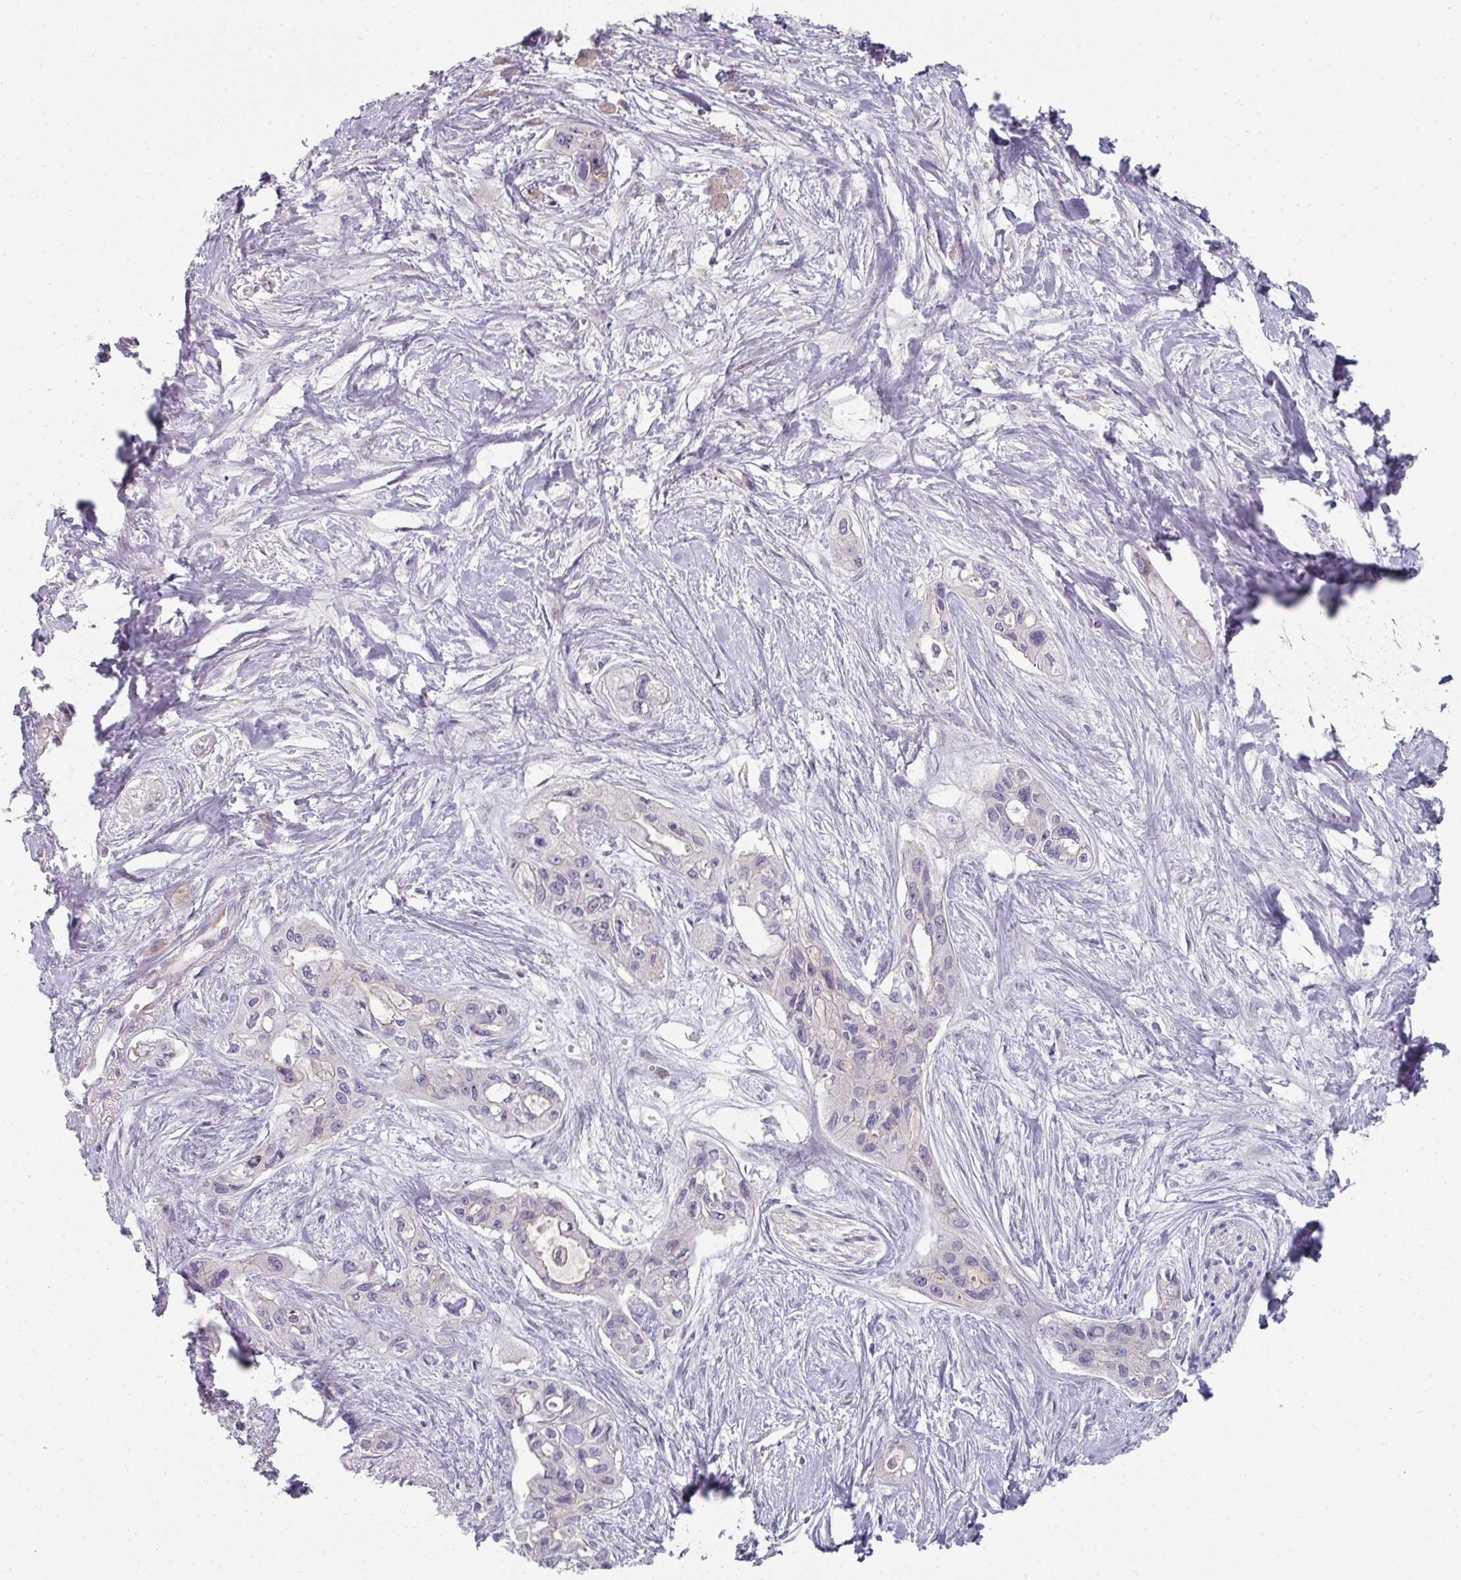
{"staining": {"intensity": "negative", "quantity": "none", "location": "none"}, "tissue": "pancreatic cancer", "cell_type": "Tumor cells", "image_type": "cancer", "snomed": [{"axis": "morphology", "description": "Adenocarcinoma, NOS"}, {"axis": "topography", "description": "Pancreas"}], "caption": "The photomicrograph reveals no significant expression in tumor cells of adenocarcinoma (pancreatic).", "gene": "WSB2", "patient": {"sex": "female", "age": 50}}